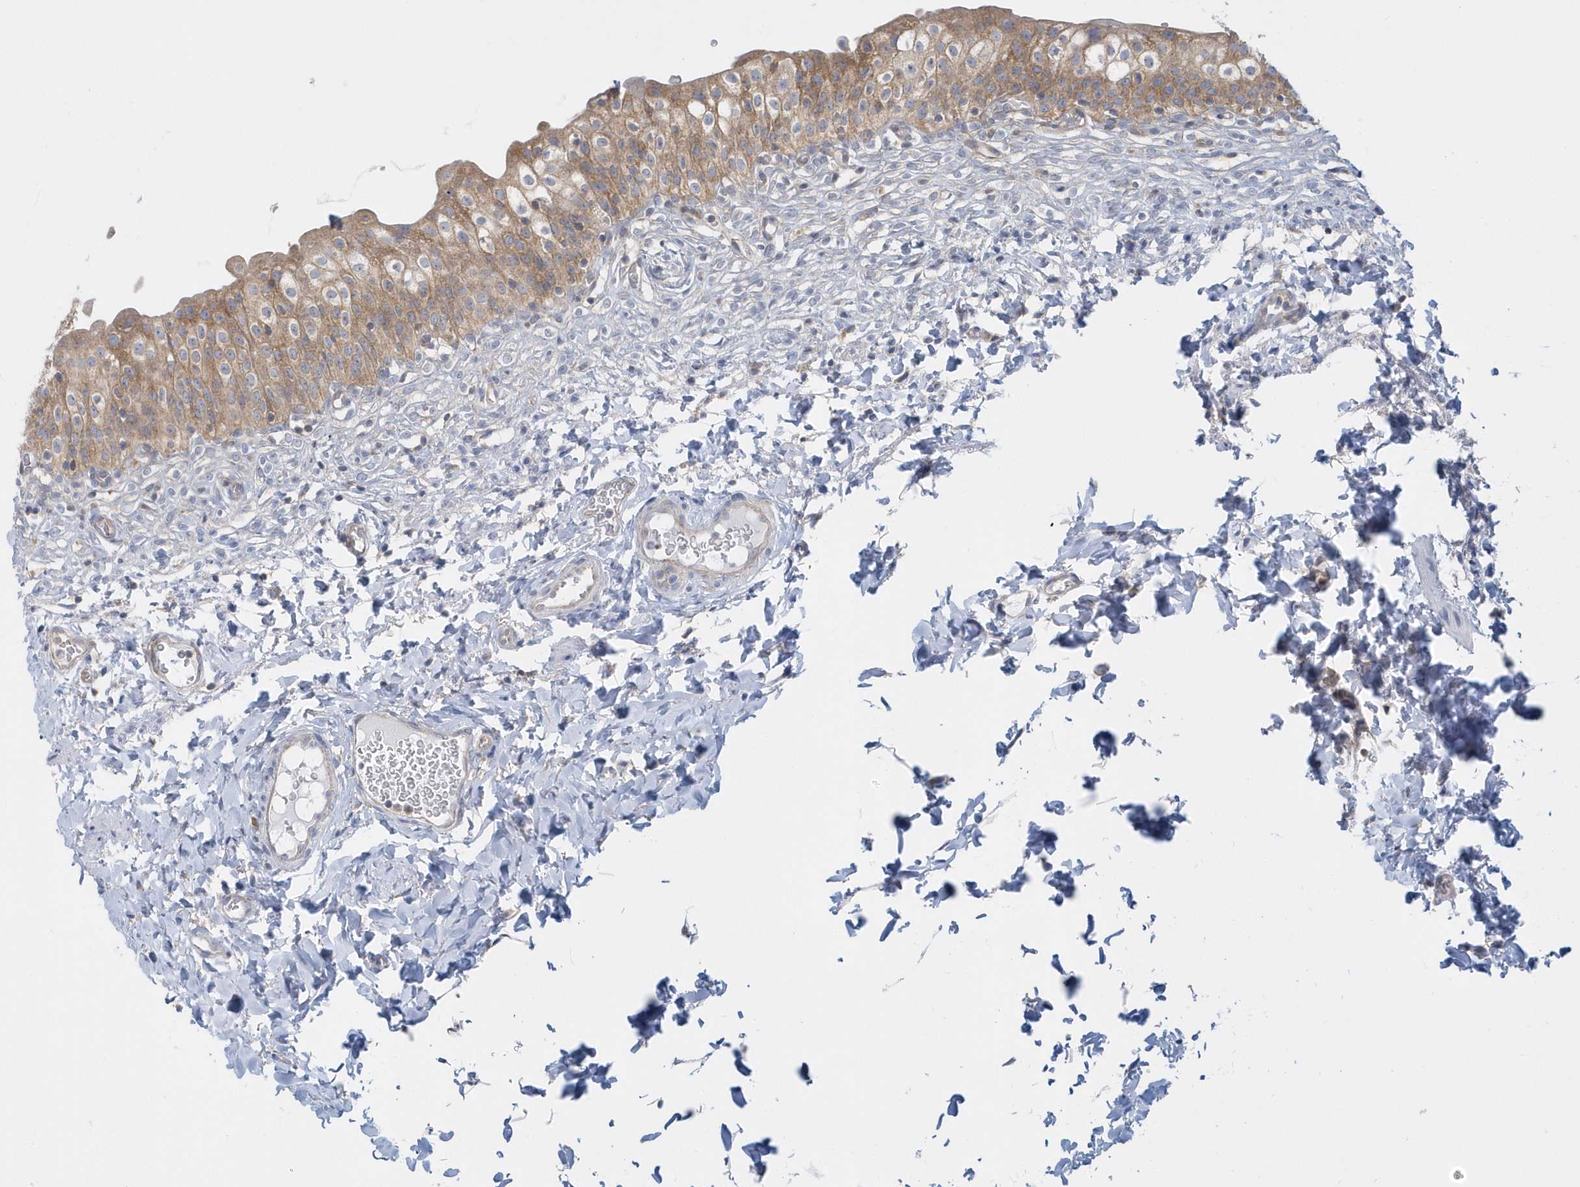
{"staining": {"intensity": "moderate", "quantity": ">75%", "location": "cytoplasmic/membranous"}, "tissue": "urinary bladder", "cell_type": "Urothelial cells", "image_type": "normal", "snomed": [{"axis": "morphology", "description": "Normal tissue, NOS"}, {"axis": "topography", "description": "Urinary bladder"}], "caption": "Immunohistochemical staining of unremarkable human urinary bladder shows medium levels of moderate cytoplasmic/membranous expression in about >75% of urothelial cells. The staining was performed using DAB to visualize the protein expression in brown, while the nuclei were stained in blue with hematoxylin (Magnification: 20x).", "gene": "EIF3C", "patient": {"sex": "male", "age": 55}}